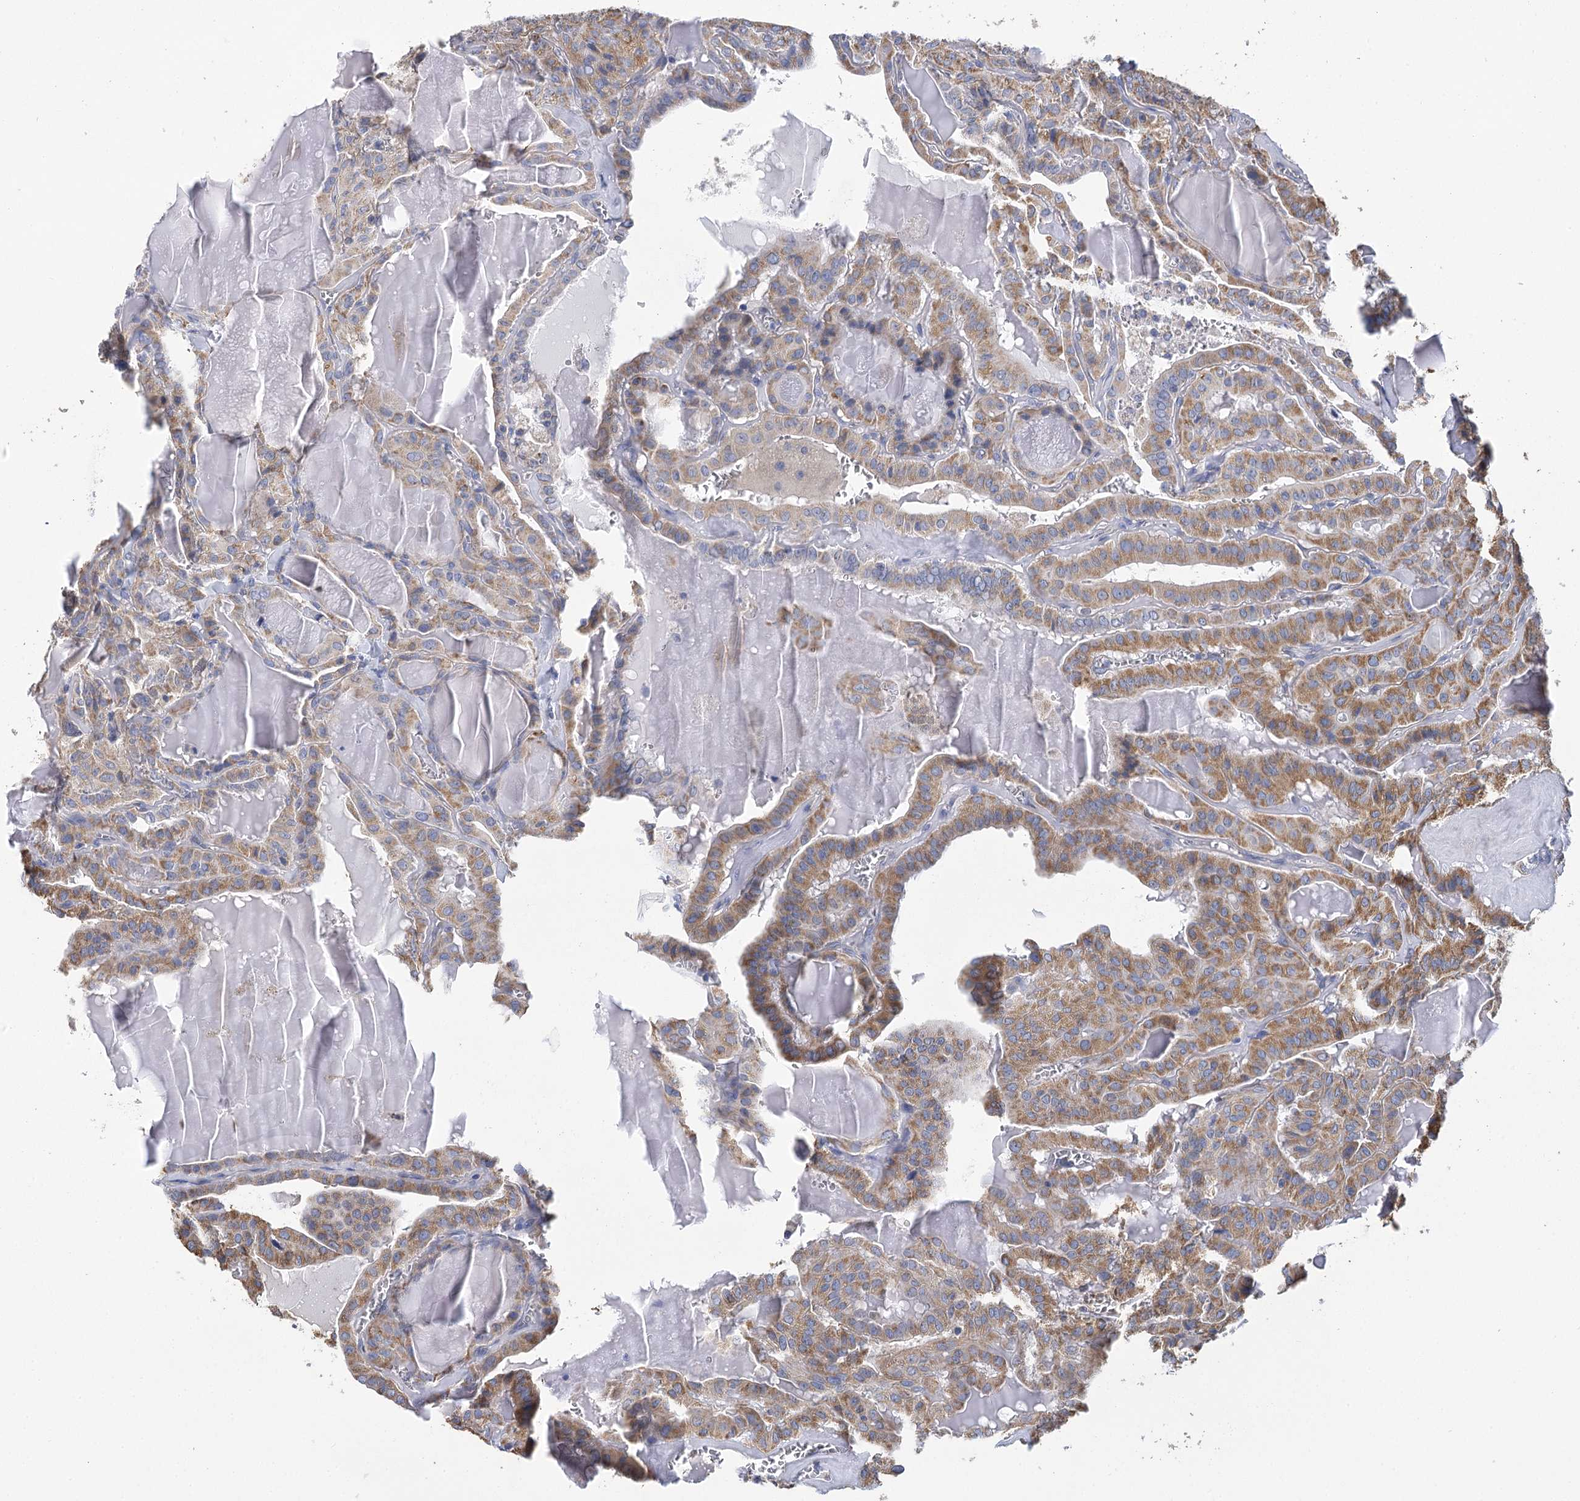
{"staining": {"intensity": "moderate", "quantity": ">75%", "location": "cytoplasmic/membranous"}, "tissue": "thyroid cancer", "cell_type": "Tumor cells", "image_type": "cancer", "snomed": [{"axis": "morphology", "description": "Papillary adenocarcinoma, NOS"}, {"axis": "topography", "description": "Thyroid gland"}], "caption": "A medium amount of moderate cytoplasmic/membranous expression is identified in approximately >75% of tumor cells in thyroid cancer tissue.", "gene": "CCDC73", "patient": {"sex": "male", "age": 52}}